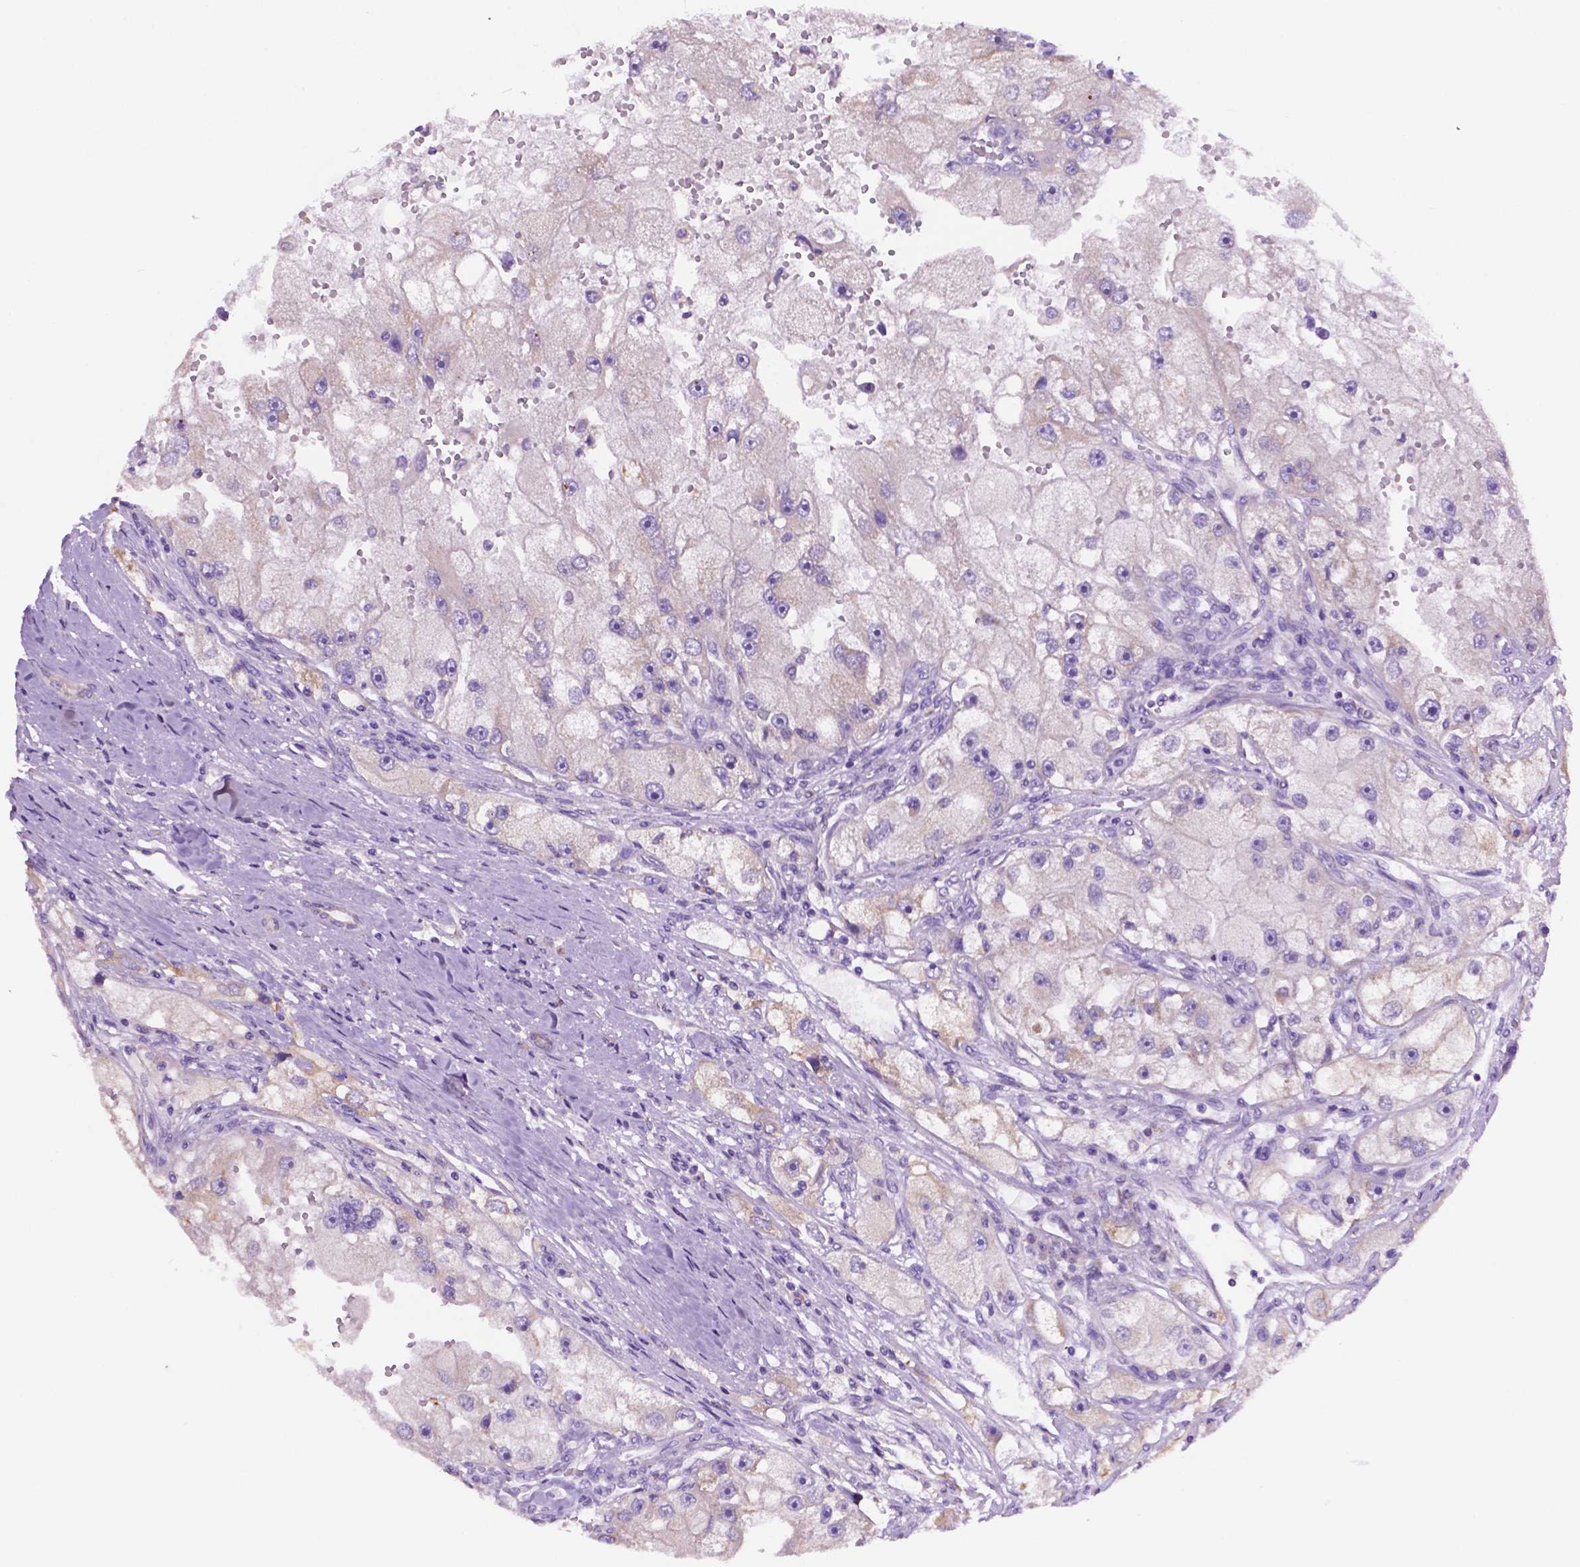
{"staining": {"intensity": "negative", "quantity": "none", "location": "none"}, "tissue": "renal cancer", "cell_type": "Tumor cells", "image_type": "cancer", "snomed": [{"axis": "morphology", "description": "Adenocarcinoma, NOS"}, {"axis": "topography", "description": "Kidney"}], "caption": "The micrograph exhibits no significant staining in tumor cells of renal cancer. The staining was performed using DAB (3,3'-diaminobenzidine) to visualize the protein expression in brown, while the nuclei were stained in blue with hematoxylin (Magnification: 20x).", "gene": "CEACAM7", "patient": {"sex": "male", "age": 63}}